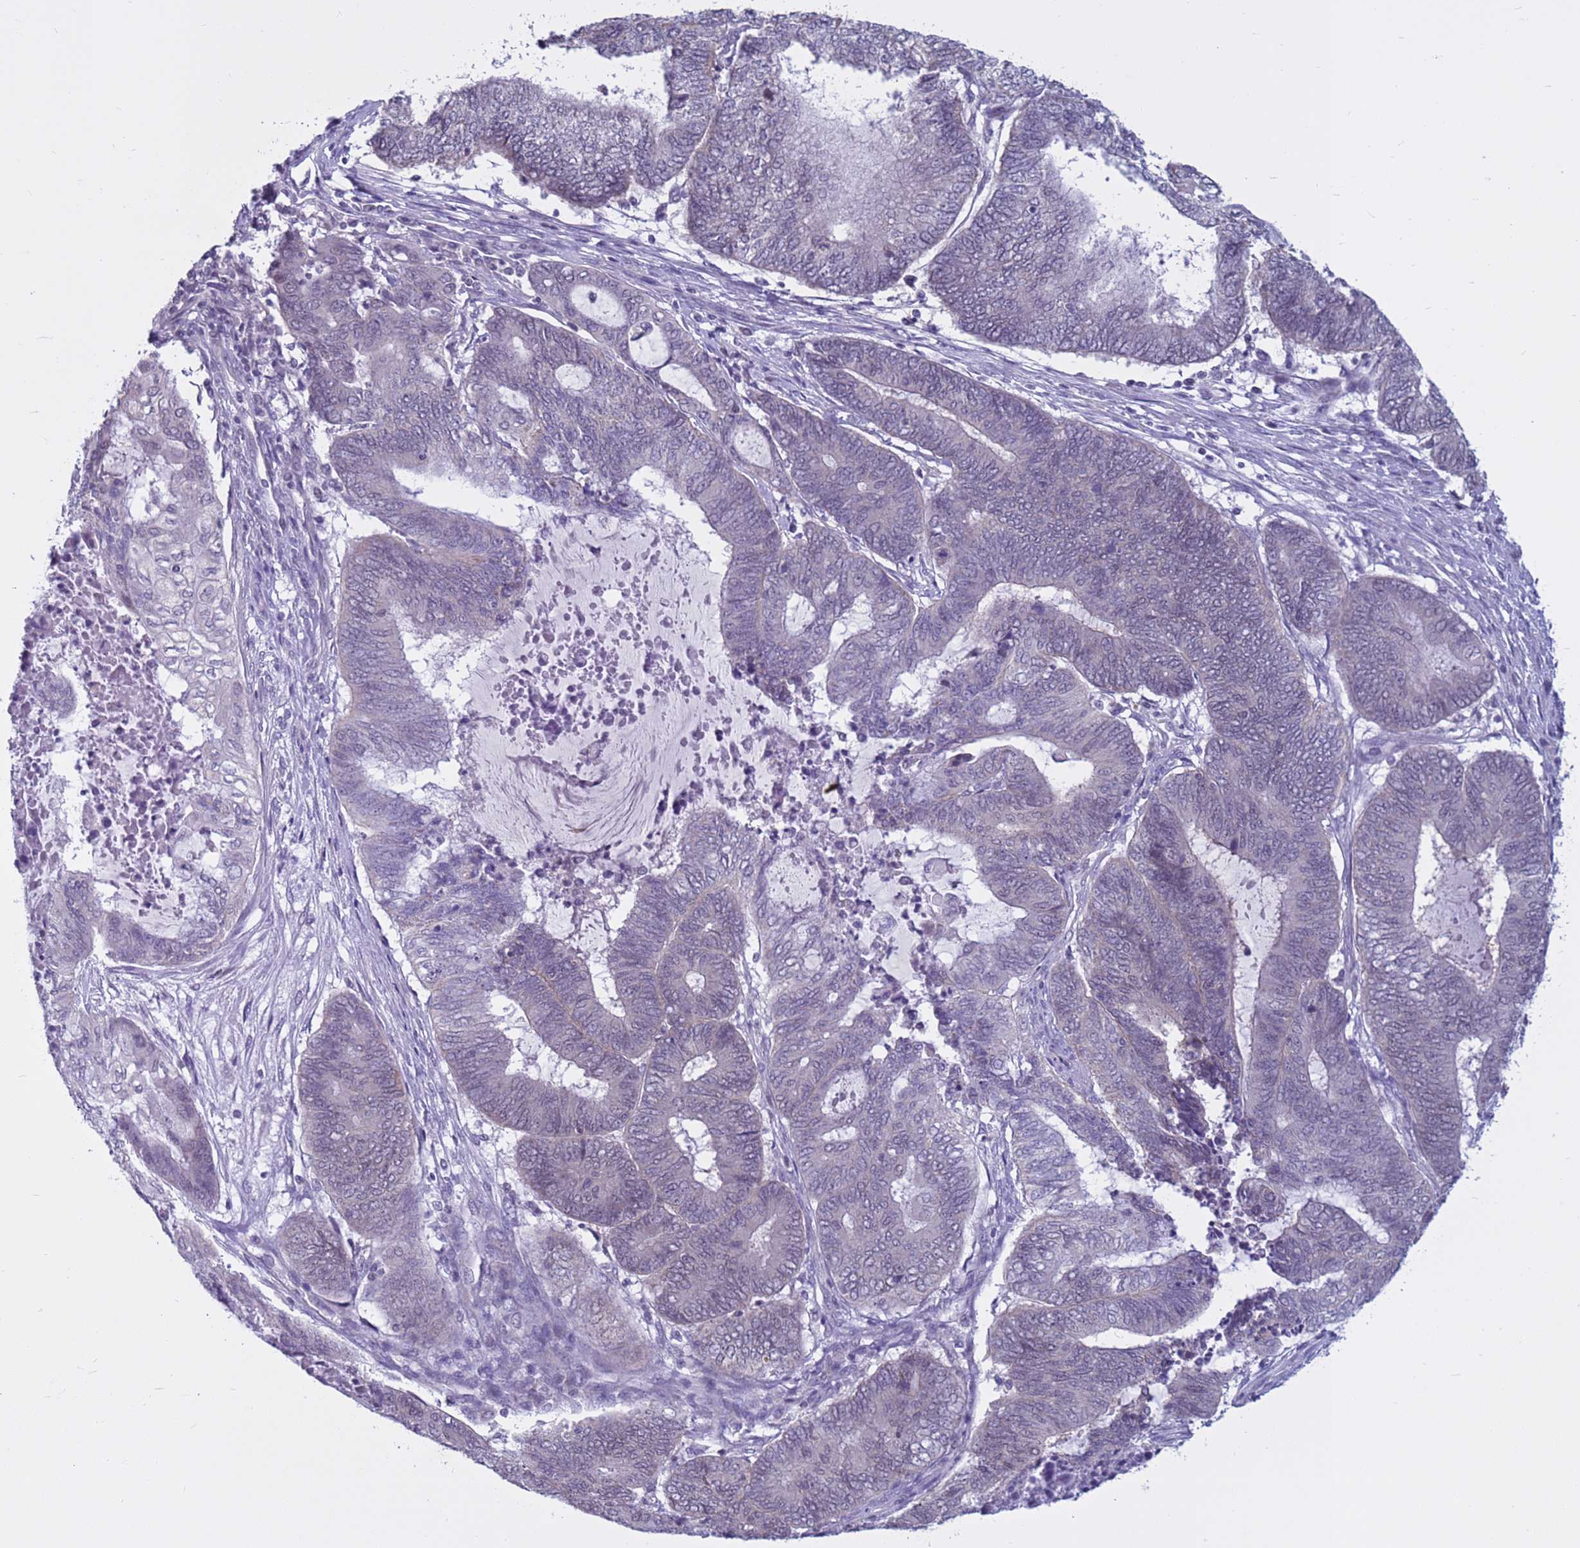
{"staining": {"intensity": "negative", "quantity": "none", "location": "none"}, "tissue": "endometrial cancer", "cell_type": "Tumor cells", "image_type": "cancer", "snomed": [{"axis": "morphology", "description": "Adenocarcinoma, NOS"}, {"axis": "topography", "description": "Uterus"}, {"axis": "topography", "description": "Endometrium"}], "caption": "There is no significant expression in tumor cells of adenocarcinoma (endometrial).", "gene": "CDK2AP2", "patient": {"sex": "female", "age": 70}}